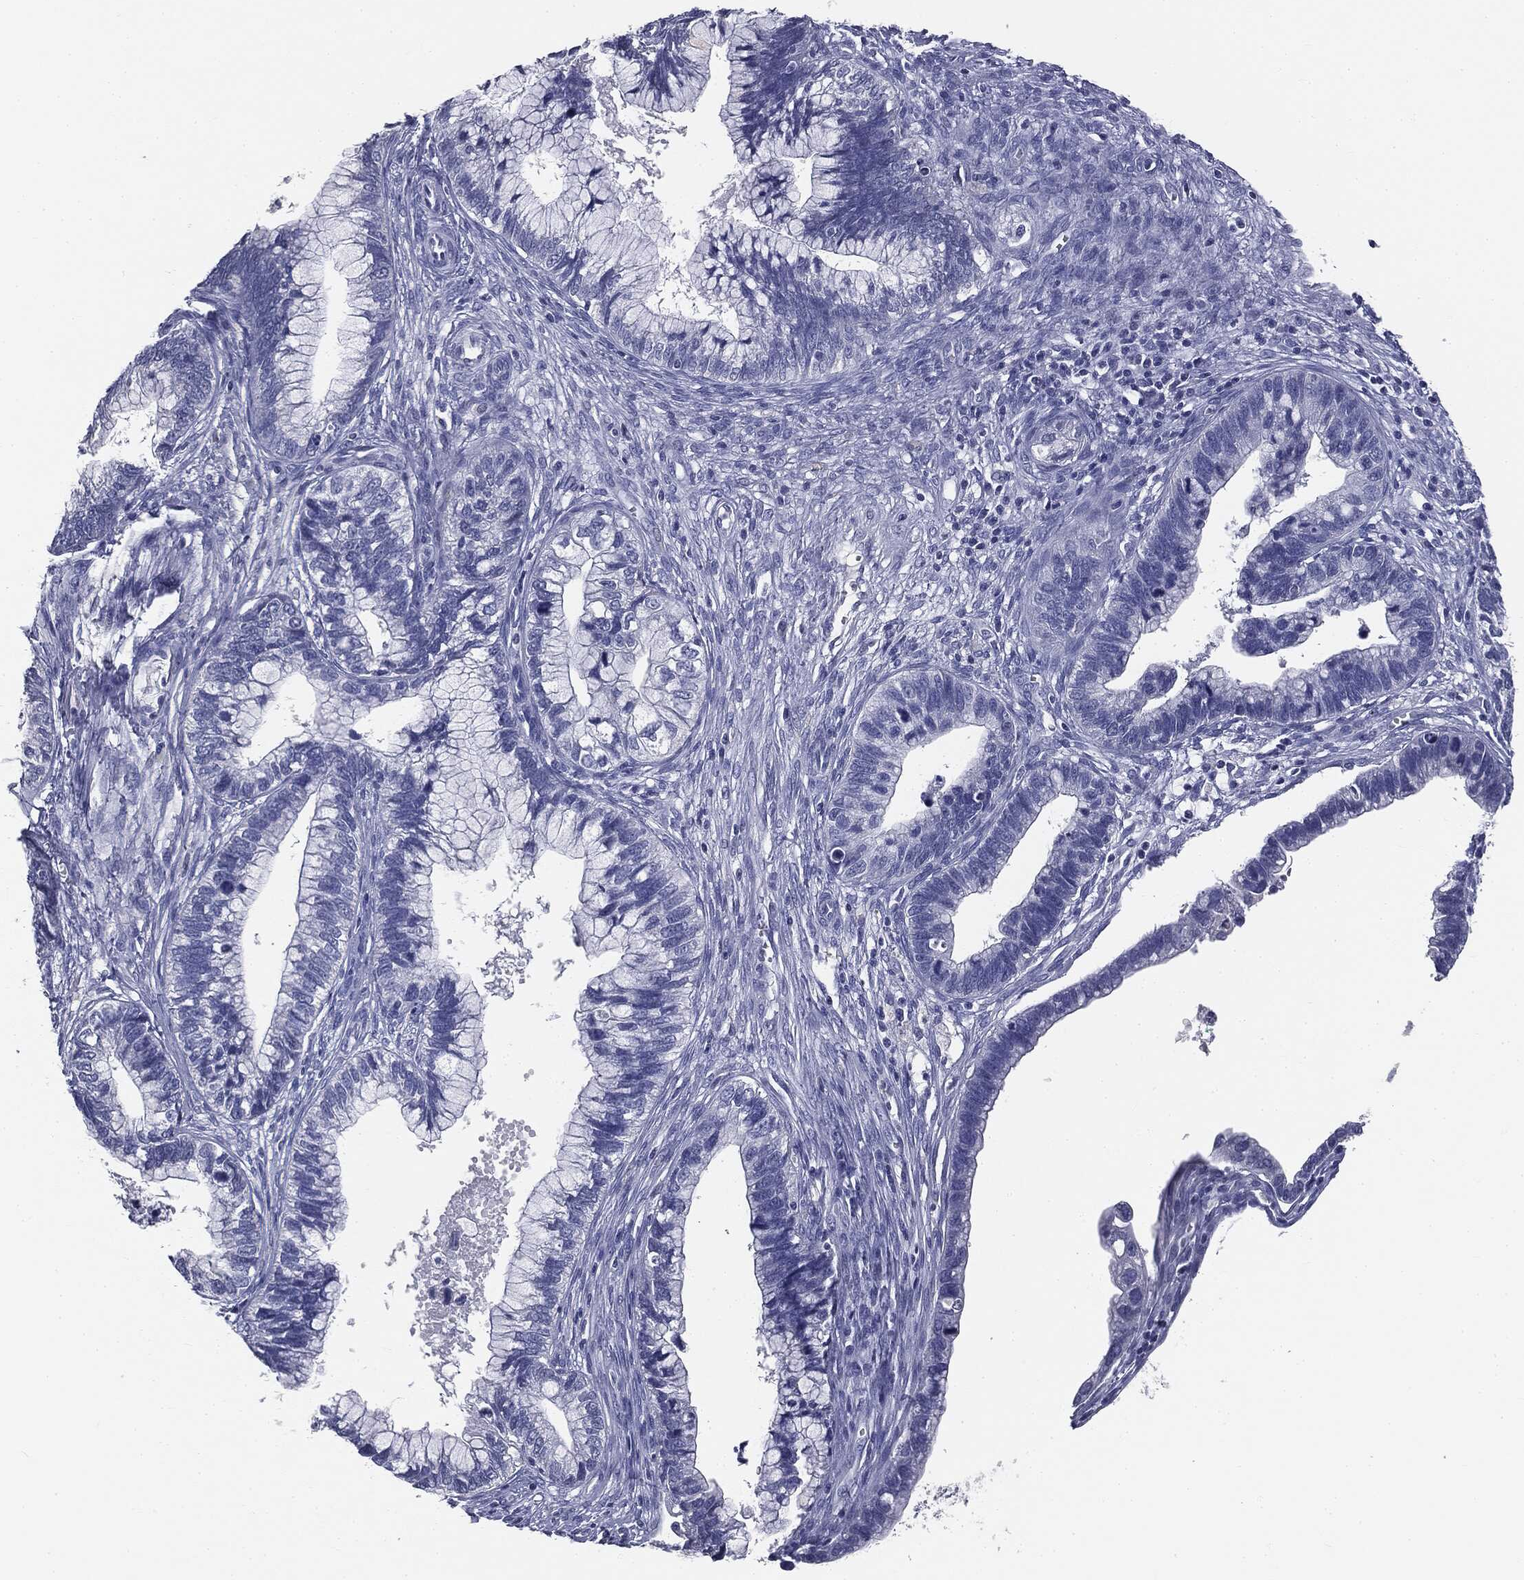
{"staining": {"intensity": "negative", "quantity": "none", "location": "none"}, "tissue": "cervical cancer", "cell_type": "Tumor cells", "image_type": "cancer", "snomed": [{"axis": "morphology", "description": "Adenocarcinoma, NOS"}, {"axis": "topography", "description": "Cervix"}], "caption": "Immunohistochemistry (IHC) micrograph of neoplastic tissue: cervical cancer (adenocarcinoma) stained with DAB (3,3'-diaminobenzidine) demonstrates no significant protein staining in tumor cells. The staining was performed using DAB to visualize the protein expression in brown, while the nuclei were stained in blue with hematoxylin (Magnification: 20x).", "gene": "AFP", "patient": {"sex": "female", "age": 44}}